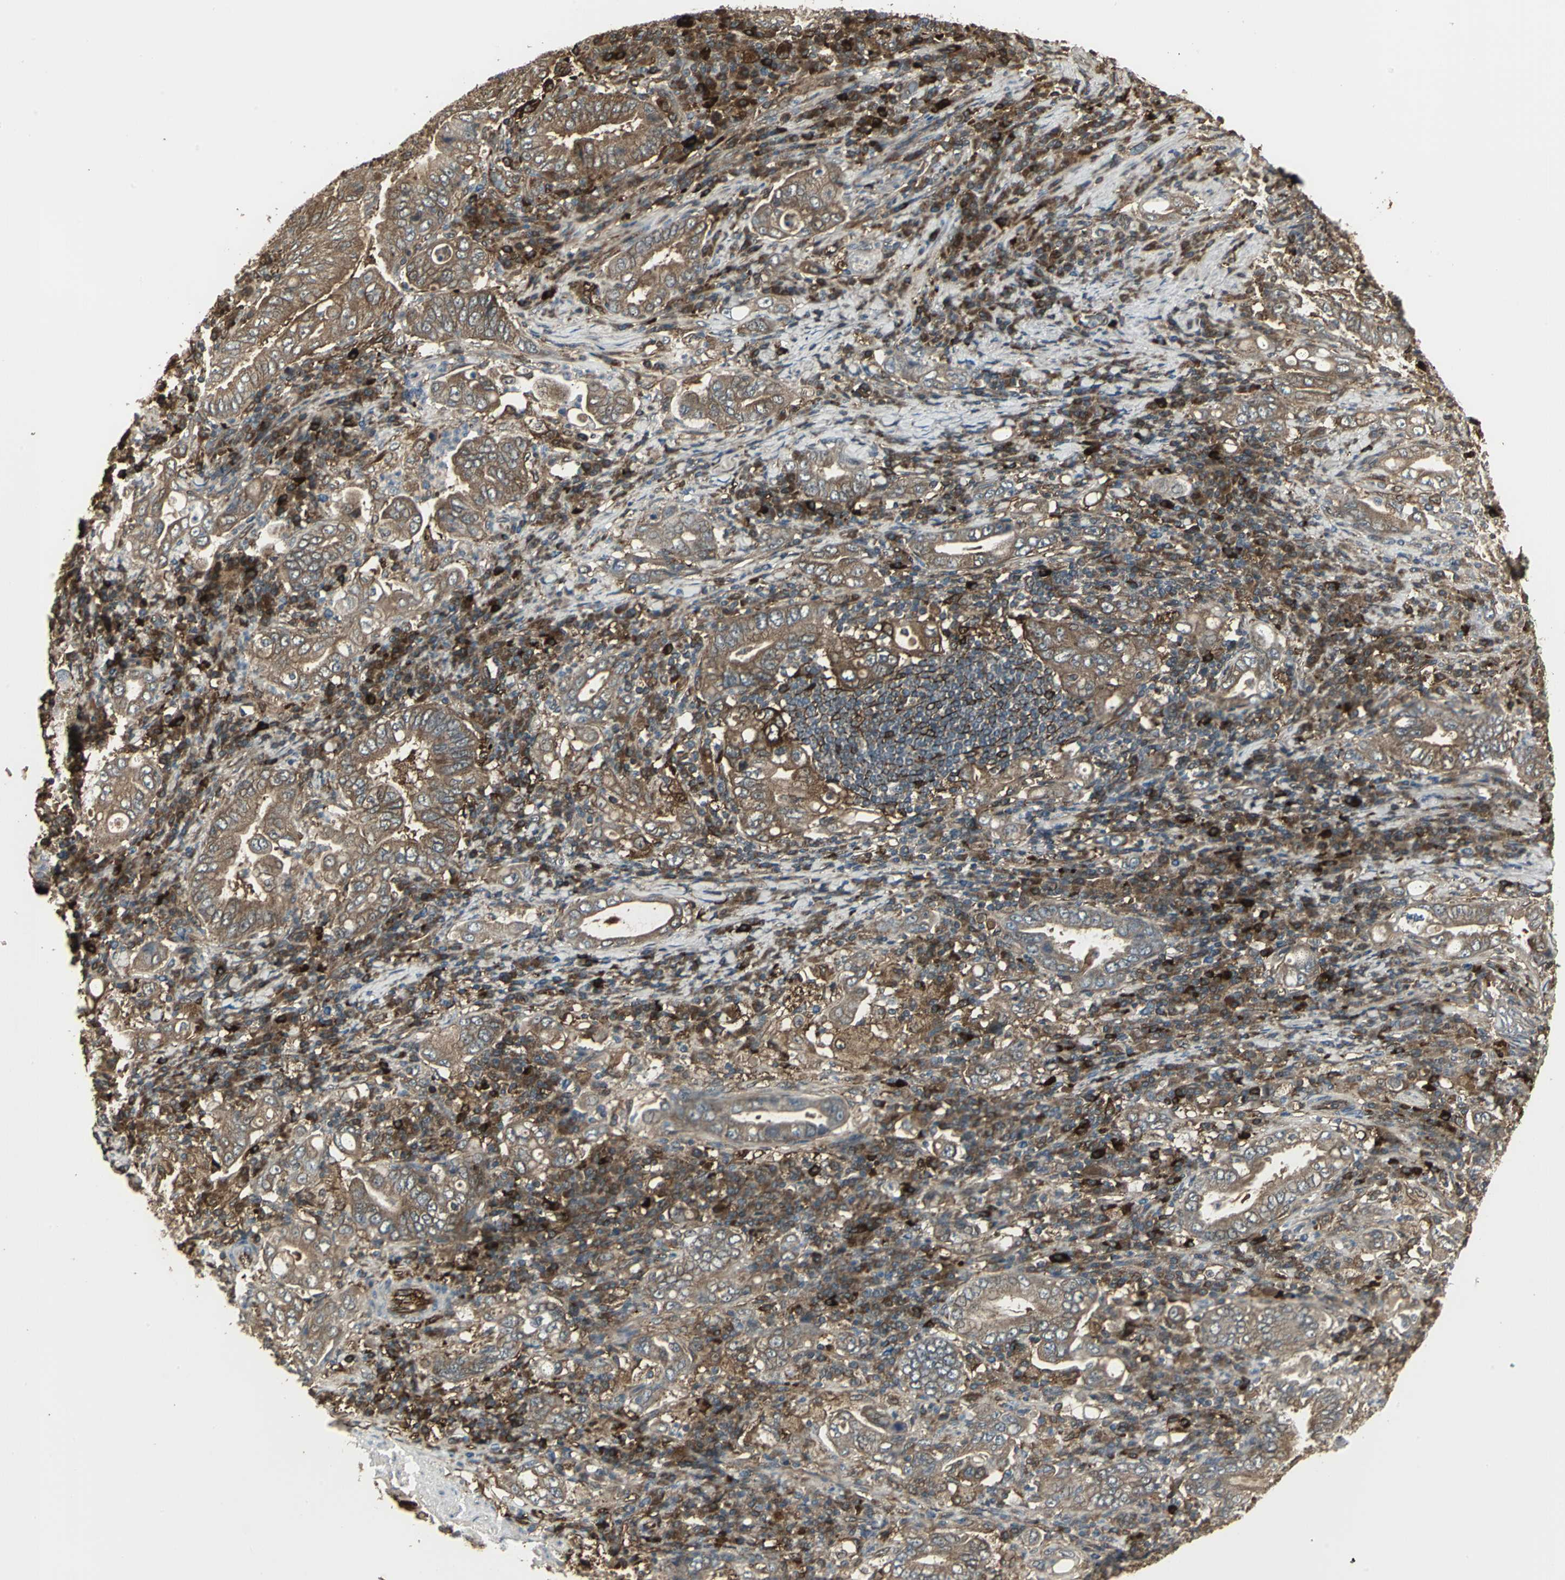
{"staining": {"intensity": "moderate", "quantity": ">75%", "location": "cytoplasmic/membranous"}, "tissue": "stomach cancer", "cell_type": "Tumor cells", "image_type": "cancer", "snomed": [{"axis": "morphology", "description": "Normal tissue, NOS"}, {"axis": "morphology", "description": "Adenocarcinoma, NOS"}, {"axis": "topography", "description": "Esophagus"}, {"axis": "topography", "description": "Stomach, upper"}, {"axis": "topography", "description": "Peripheral nerve tissue"}], "caption": "Brown immunohistochemical staining in stomach adenocarcinoma displays moderate cytoplasmic/membranous staining in about >75% of tumor cells.", "gene": "PRXL2B", "patient": {"sex": "male", "age": 62}}